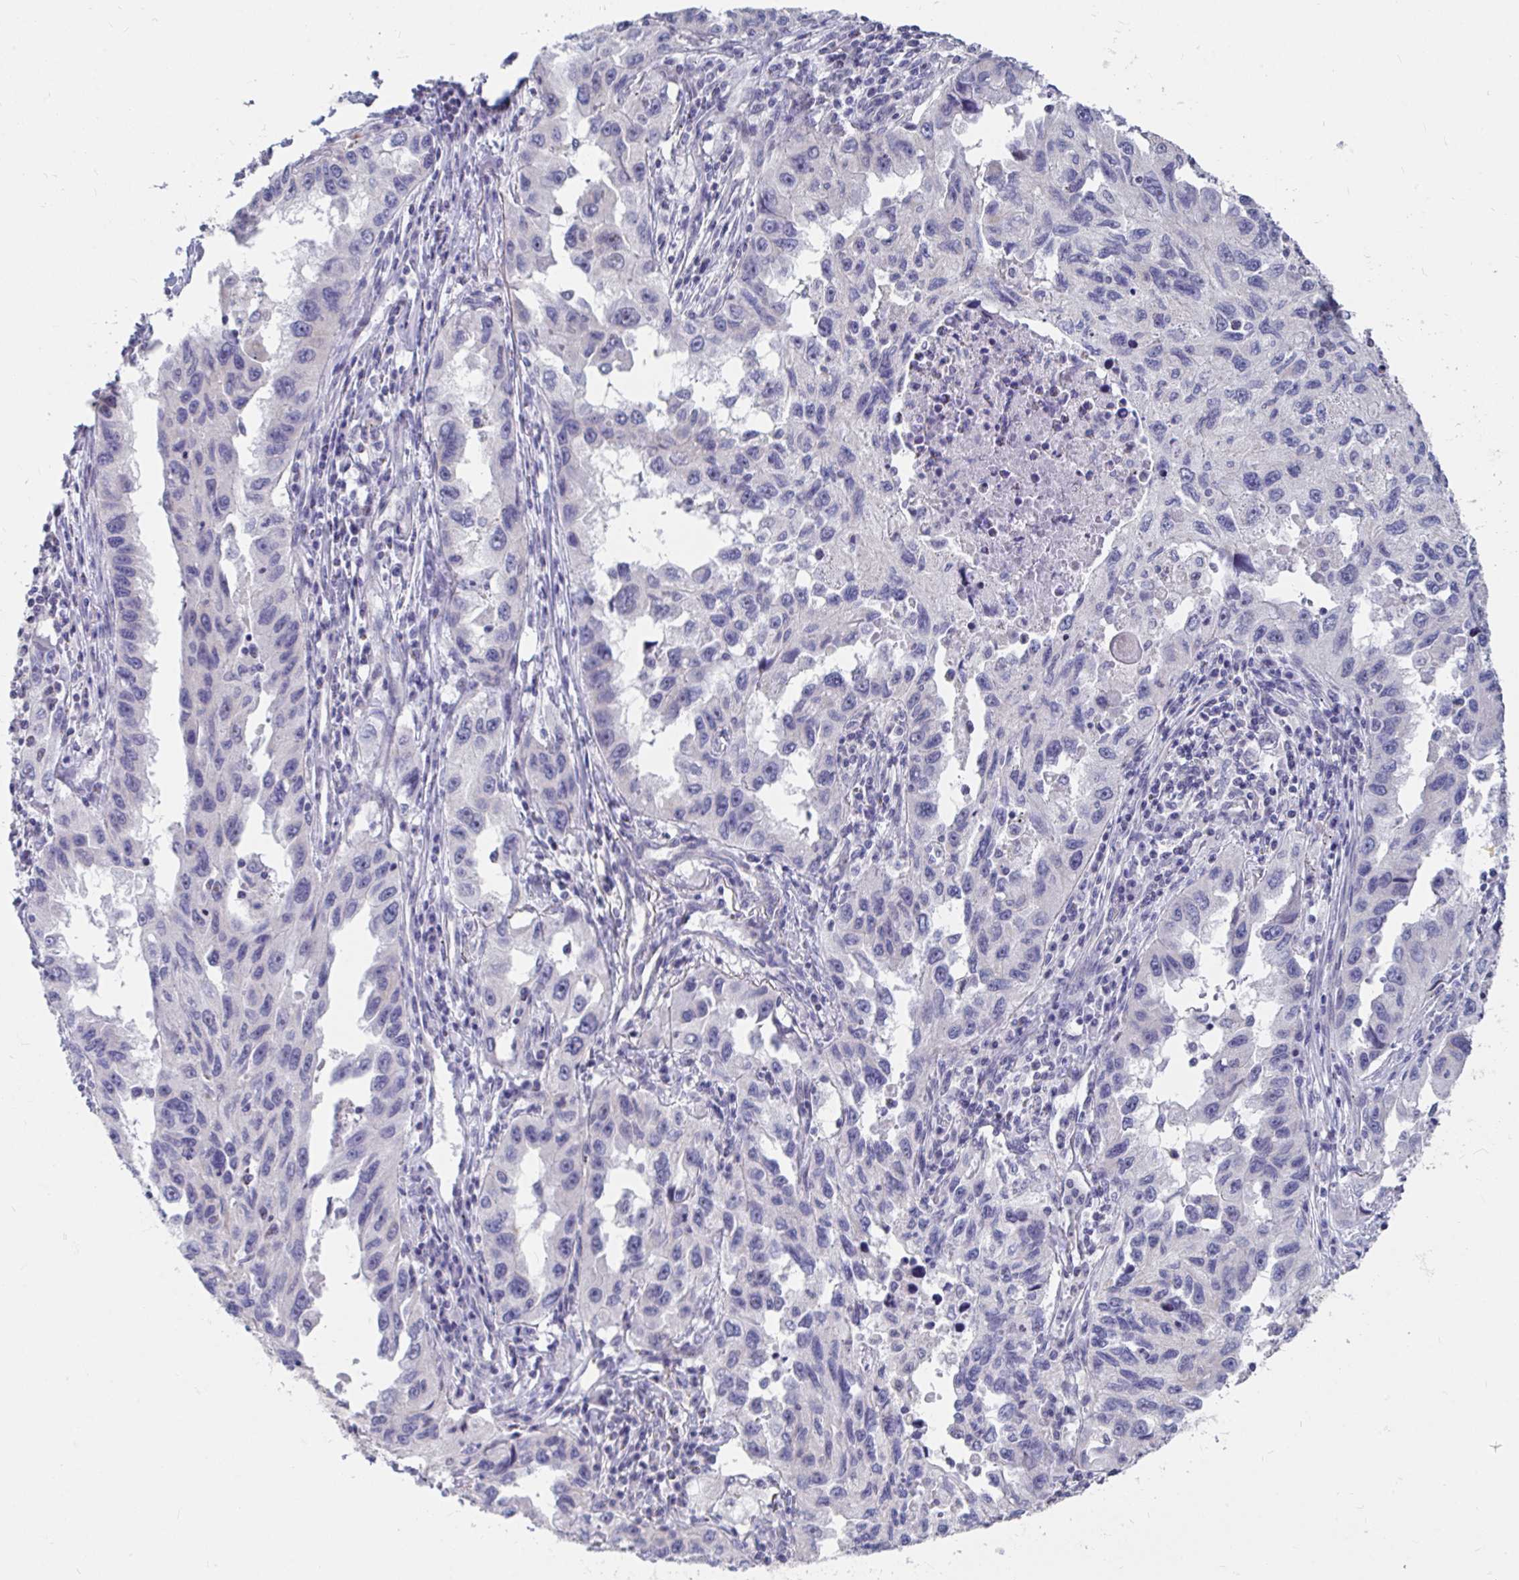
{"staining": {"intensity": "negative", "quantity": "none", "location": "none"}, "tissue": "lung cancer", "cell_type": "Tumor cells", "image_type": "cancer", "snomed": [{"axis": "morphology", "description": "Adenocarcinoma, NOS"}, {"axis": "topography", "description": "Lung"}], "caption": "This is an immunohistochemistry photomicrograph of human lung cancer. There is no expression in tumor cells.", "gene": "FAM156B", "patient": {"sex": "female", "age": 73}}